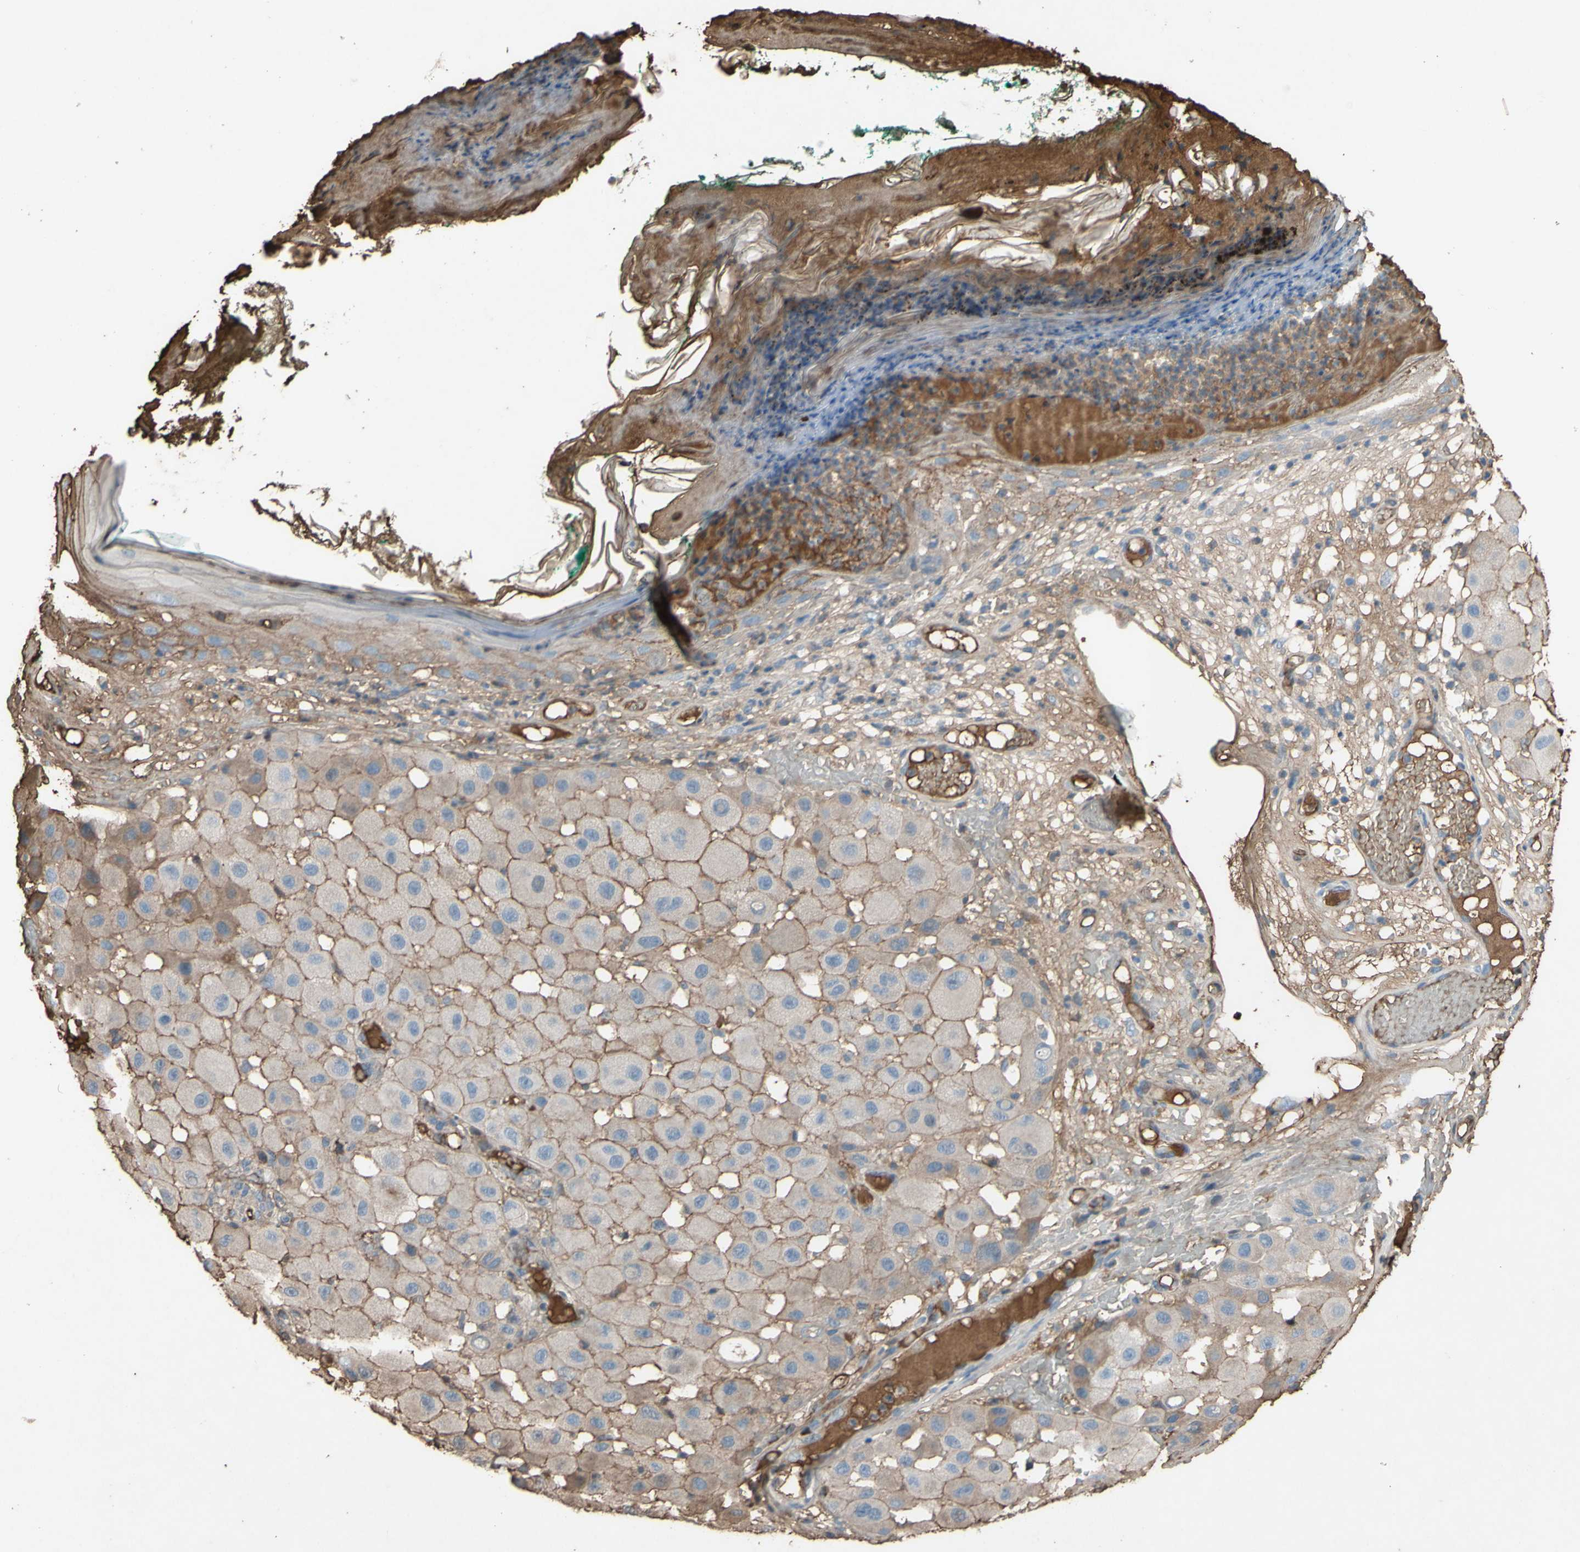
{"staining": {"intensity": "weak", "quantity": ">75%", "location": "cytoplasmic/membranous"}, "tissue": "melanoma", "cell_type": "Tumor cells", "image_type": "cancer", "snomed": [{"axis": "morphology", "description": "Malignant melanoma, NOS"}, {"axis": "topography", "description": "Skin"}], "caption": "Tumor cells show low levels of weak cytoplasmic/membranous staining in approximately >75% of cells in human malignant melanoma. The protein of interest is stained brown, and the nuclei are stained in blue (DAB IHC with brightfield microscopy, high magnification).", "gene": "PTGDS", "patient": {"sex": "female", "age": 81}}